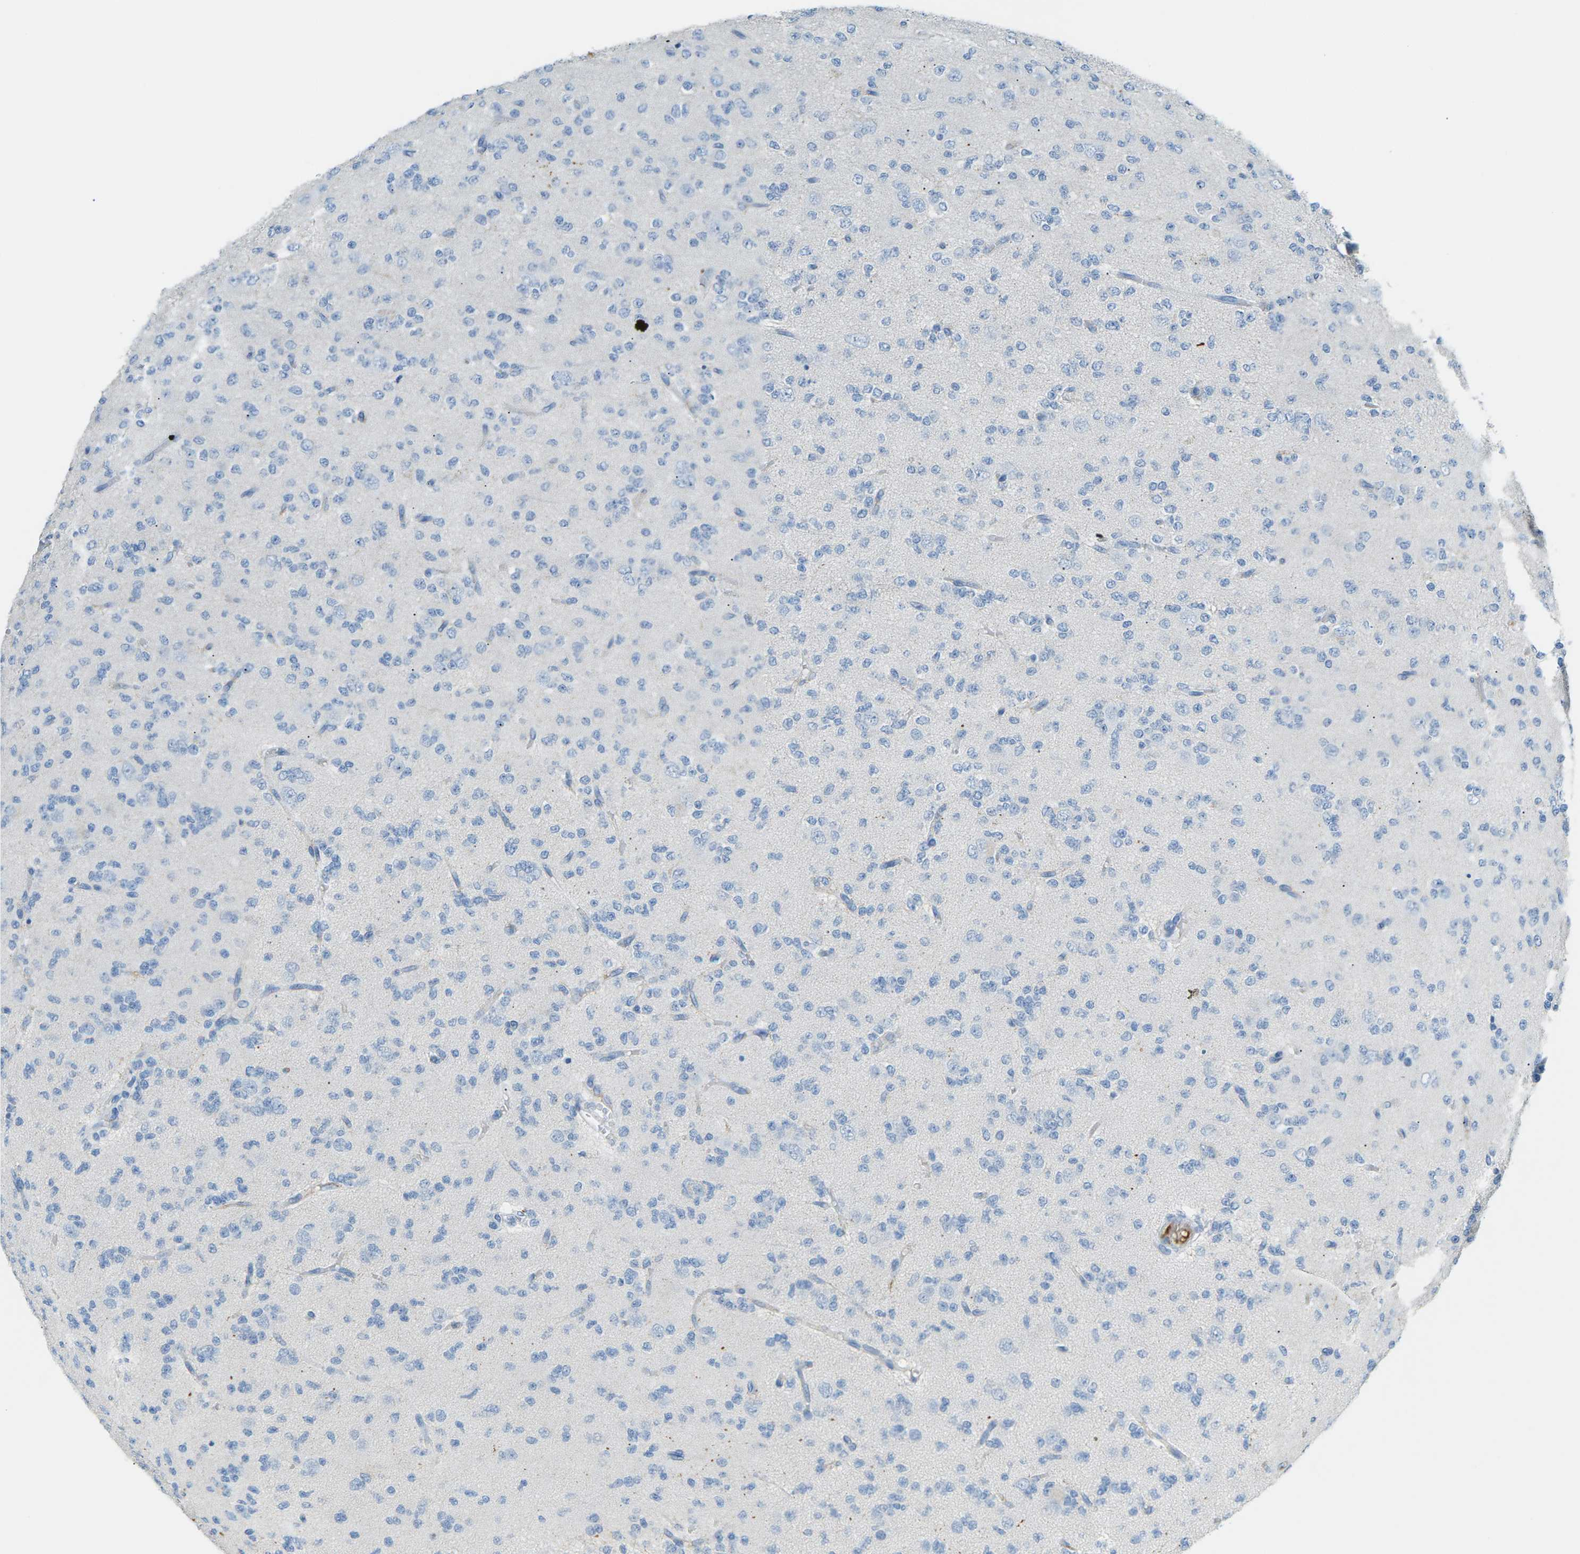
{"staining": {"intensity": "negative", "quantity": "none", "location": "none"}, "tissue": "glioma", "cell_type": "Tumor cells", "image_type": "cancer", "snomed": [{"axis": "morphology", "description": "Glioma, malignant, Low grade"}, {"axis": "topography", "description": "Brain"}], "caption": "A high-resolution histopathology image shows immunohistochemistry (IHC) staining of glioma, which exhibits no significant expression in tumor cells.", "gene": "CFI", "patient": {"sex": "male", "age": 38}}